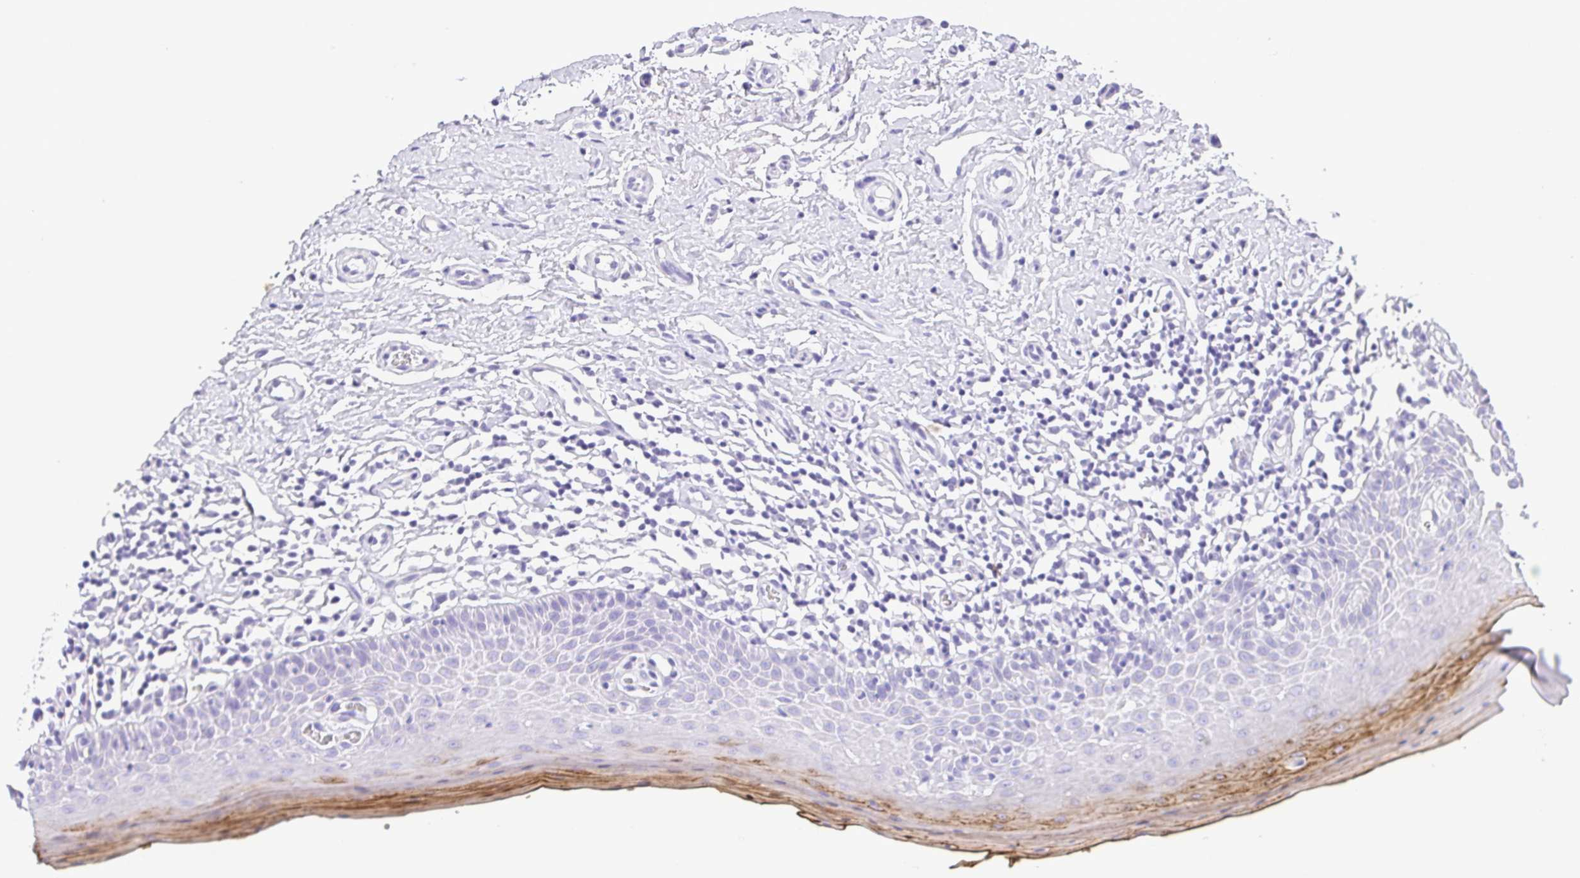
{"staining": {"intensity": "moderate", "quantity": "<25%", "location": "cytoplasmic/membranous"}, "tissue": "oral mucosa", "cell_type": "Squamous epithelial cells", "image_type": "normal", "snomed": [{"axis": "morphology", "description": "Normal tissue, NOS"}, {"axis": "topography", "description": "Oral tissue"}, {"axis": "topography", "description": "Tounge, NOS"}], "caption": "The photomicrograph exhibits immunohistochemical staining of unremarkable oral mucosa. There is moderate cytoplasmic/membranous staining is present in approximately <25% of squamous epithelial cells. (Brightfield microscopy of DAB IHC at high magnification).", "gene": "CDSN", "patient": {"sex": "female", "age": 58}}